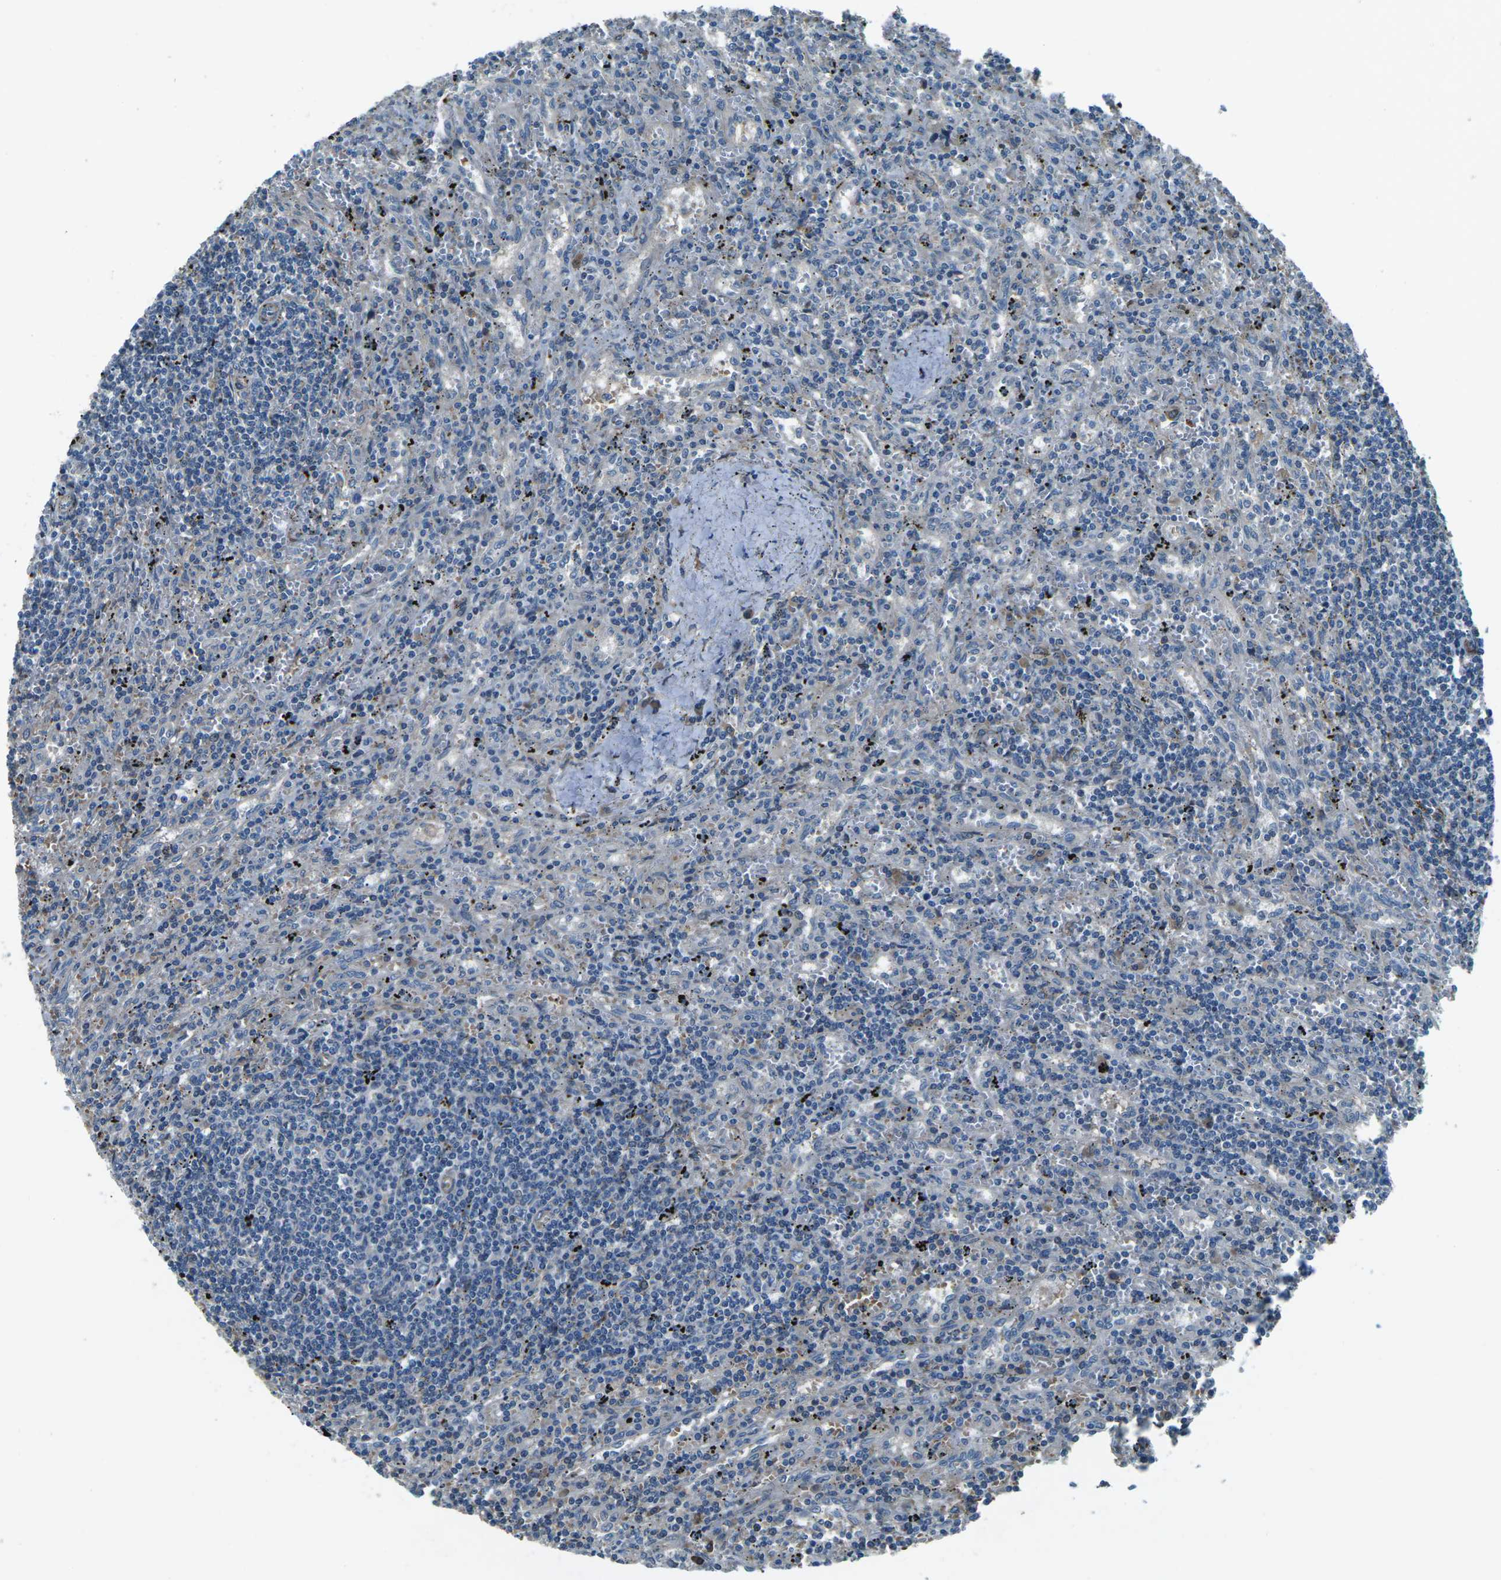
{"staining": {"intensity": "negative", "quantity": "none", "location": "none"}, "tissue": "lymphoma", "cell_type": "Tumor cells", "image_type": "cancer", "snomed": [{"axis": "morphology", "description": "Malignant lymphoma, non-Hodgkin's type, Low grade"}, {"axis": "topography", "description": "Spleen"}], "caption": "Immunohistochemistry of human lymphoma shows no expression in tumor cells.", "gene": "AFAP1", "patient": {"sex": "male", "age": 76}}